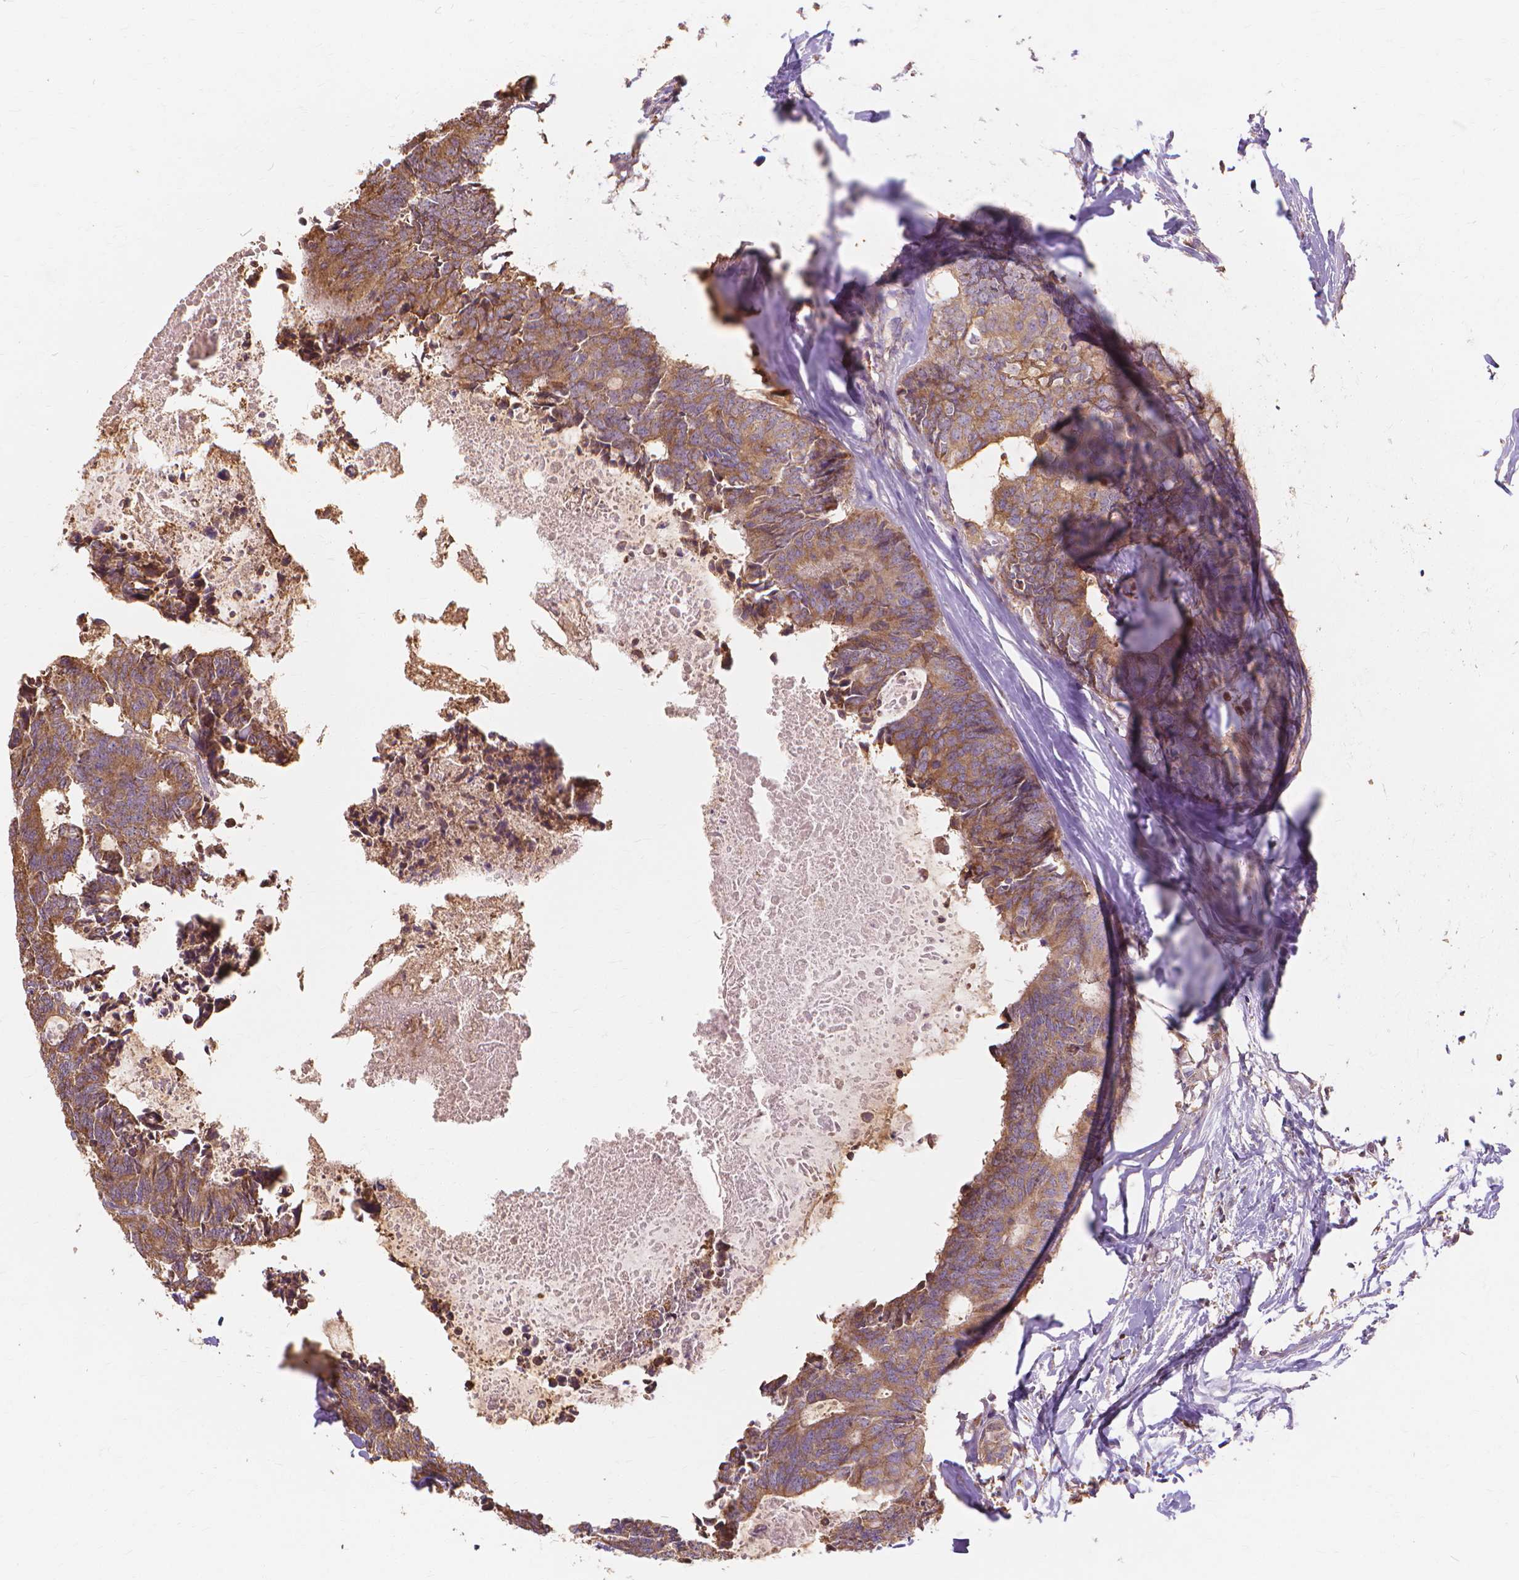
{"staining": {"intensity": "moderate", "quantity": ">75%", "location": "cytoplasmic/membranous"}, "tissue": "colorectal cancer", "cell_type": "Tumor cells", "image_type": "cancer", "snomed": [{"axis": "morphology", "description": "Adenocarcinoma, NOS"}, {"axis": "topography", "description": "Colon"}, {"axis": "topography", "description": "Rectum"}], "caption": "Immunohistochemistry of human colorectal cancer (adenocarcinoma) demonstrates medium levels of moderate cytoplasmic/membranous positivity in approximately >75% of tumor cells.", "gene": "TAB2", "patient": {"sex": "male", "age": 57}}